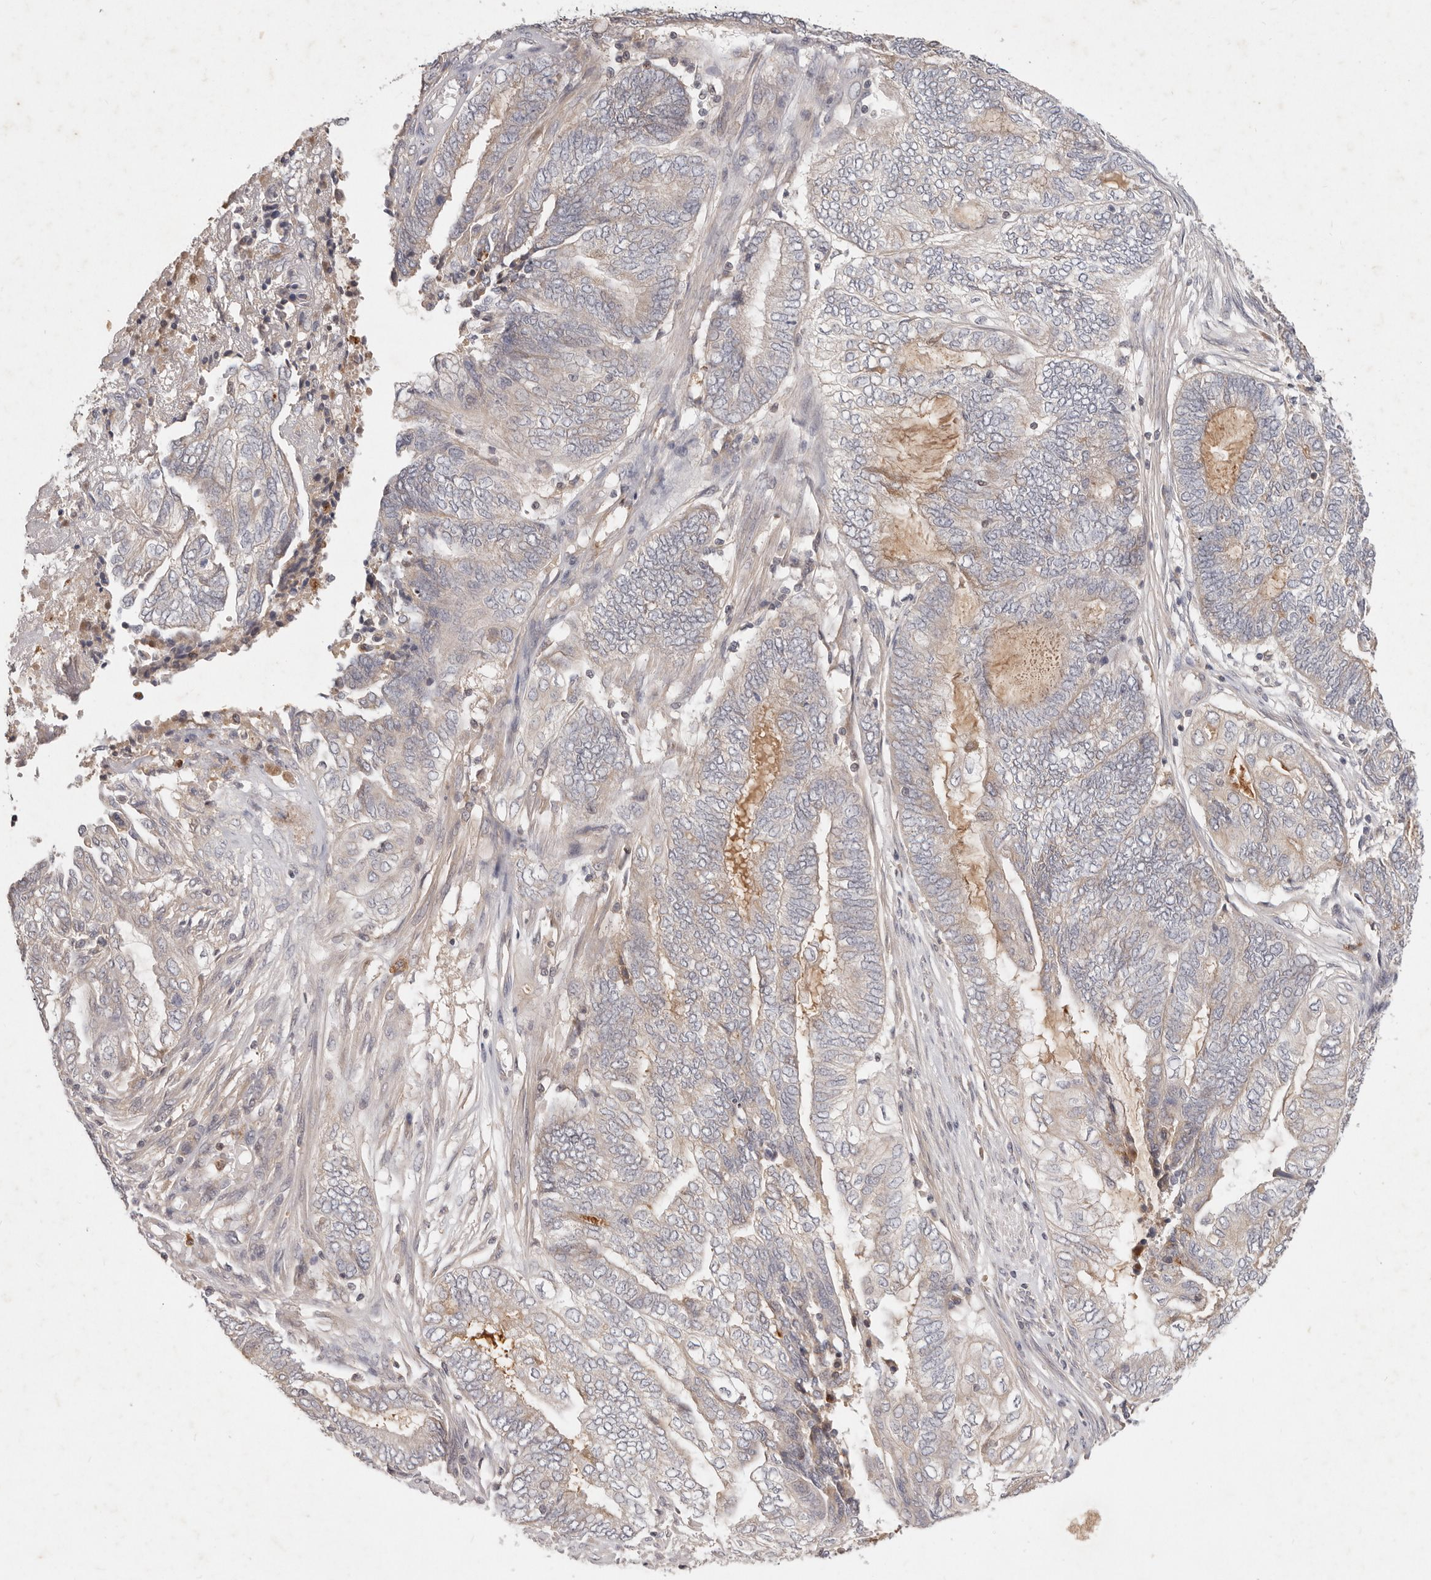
{"staining": {"intensity": "negative", "quantity": "none", "location": "none"}, "tissue": "endometrial cancer", "cell_type": "Tumor cells", "image_type": "cancer", "snomed": [{"axis": "morphology", "description": "Adenocarcinoma, NOS"}, {"axis": "topography", "description": "Uterus"}, {"axis": "topography", "description": "Endometrium"}], "caption": "Immunohistochemistry (IHC) of human endometrial cancer (adenocarcinoma) exhibits no staining in tumor cells.", "gene": "USP49", "patient": {"sex": "female", "age": 70}}